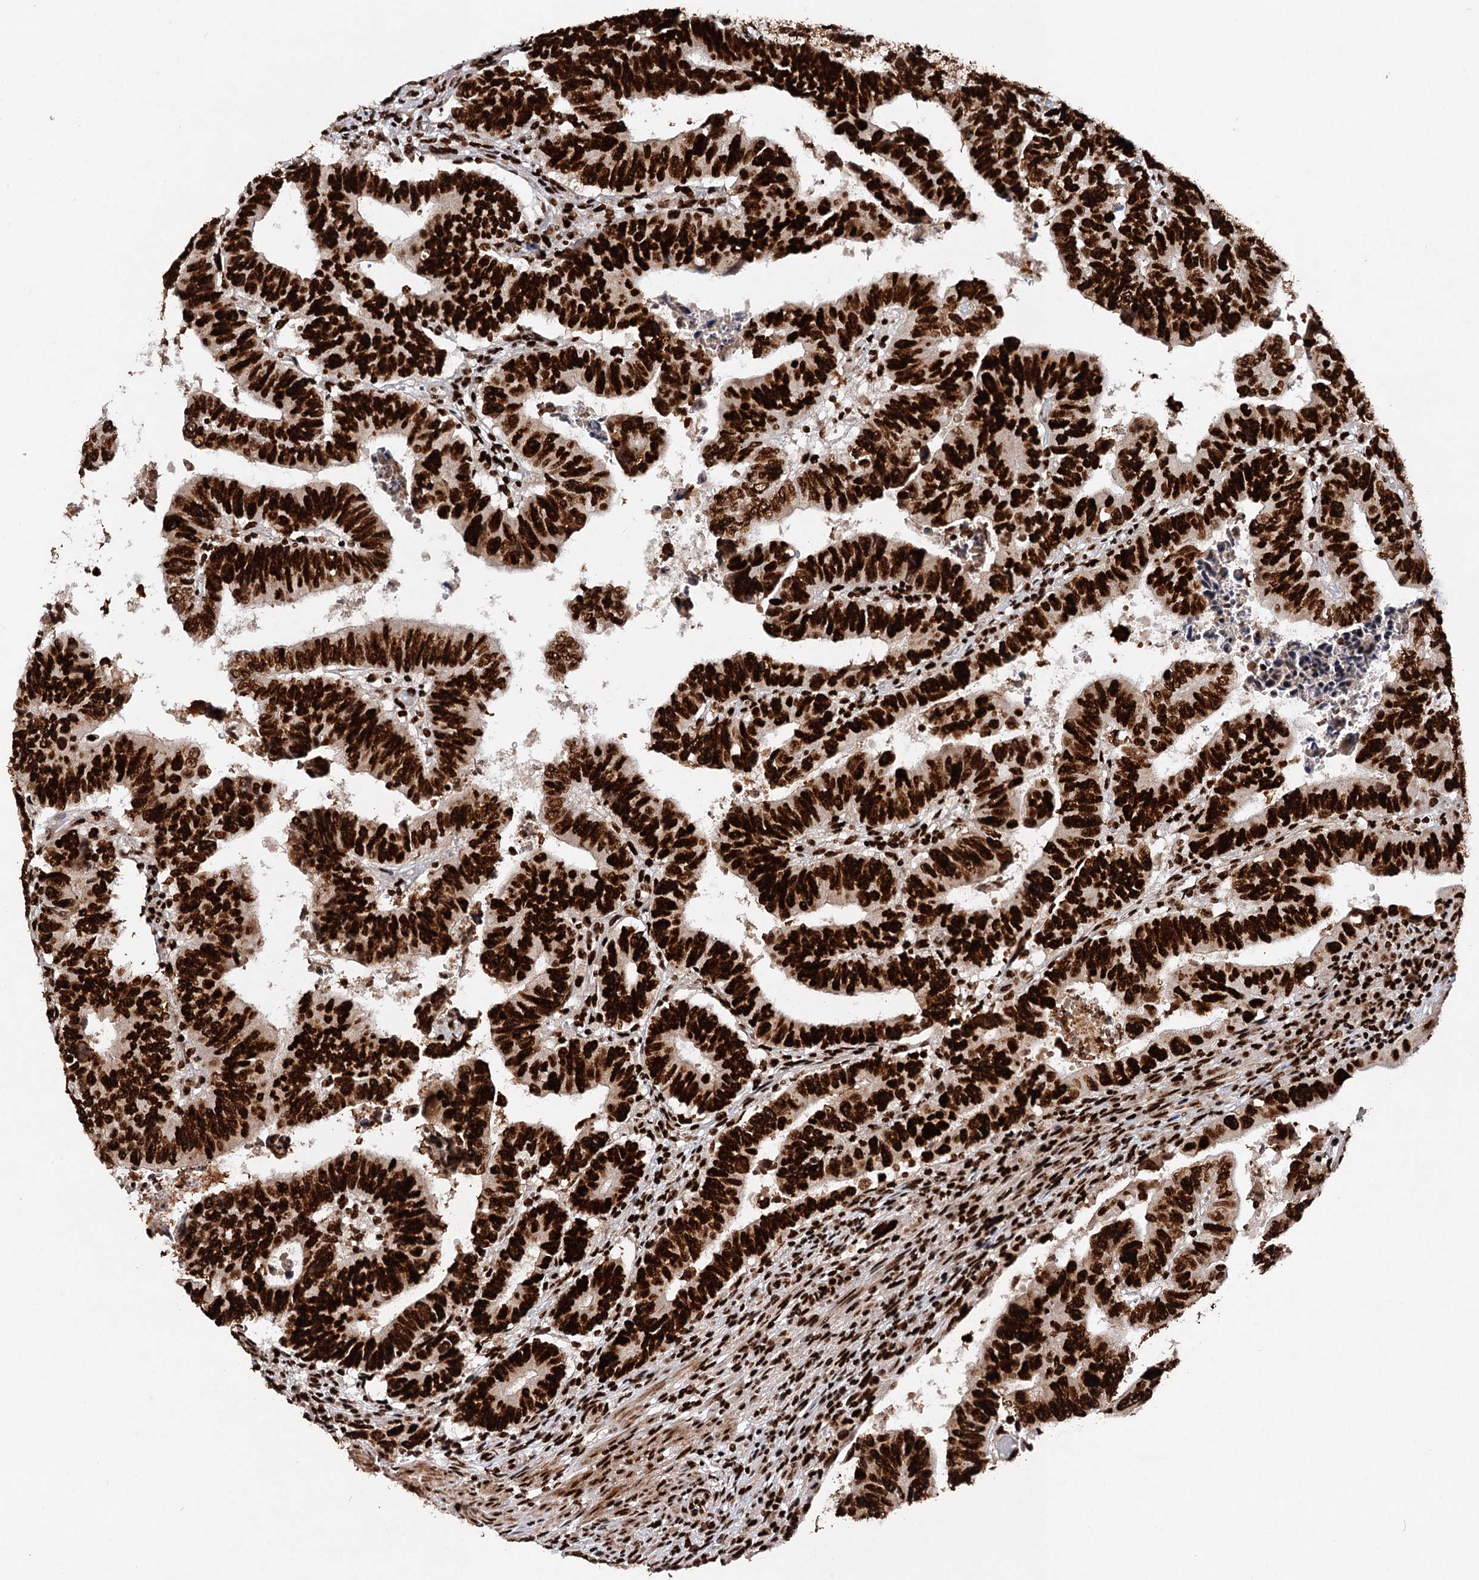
{"staining": {"intensity": "strong", "quantity": ">75%", "location": "nuclear"}, "tissue": "colorectal cancer", "cell_type": "Tumor cells", "image_type": "cancer", "snomed": [{"axis": "morphology", "description": "Normal tissue, NOS"}, {"axis": "morphology", "description": "Adenocarcinoma, NOS"}, {"axis": "topography", "description": "Rectum"}], "caption": "Adenocarcinoma (colorectal) tissue displays strong nuclear expression in about >75% of tumor cells, visualized by immunohistochemistry. (DAB IHC, brown staining for protein, blue staining for nuclei).", "gene": "MATR3", "patient": {"sex": "female", "age": 65}}